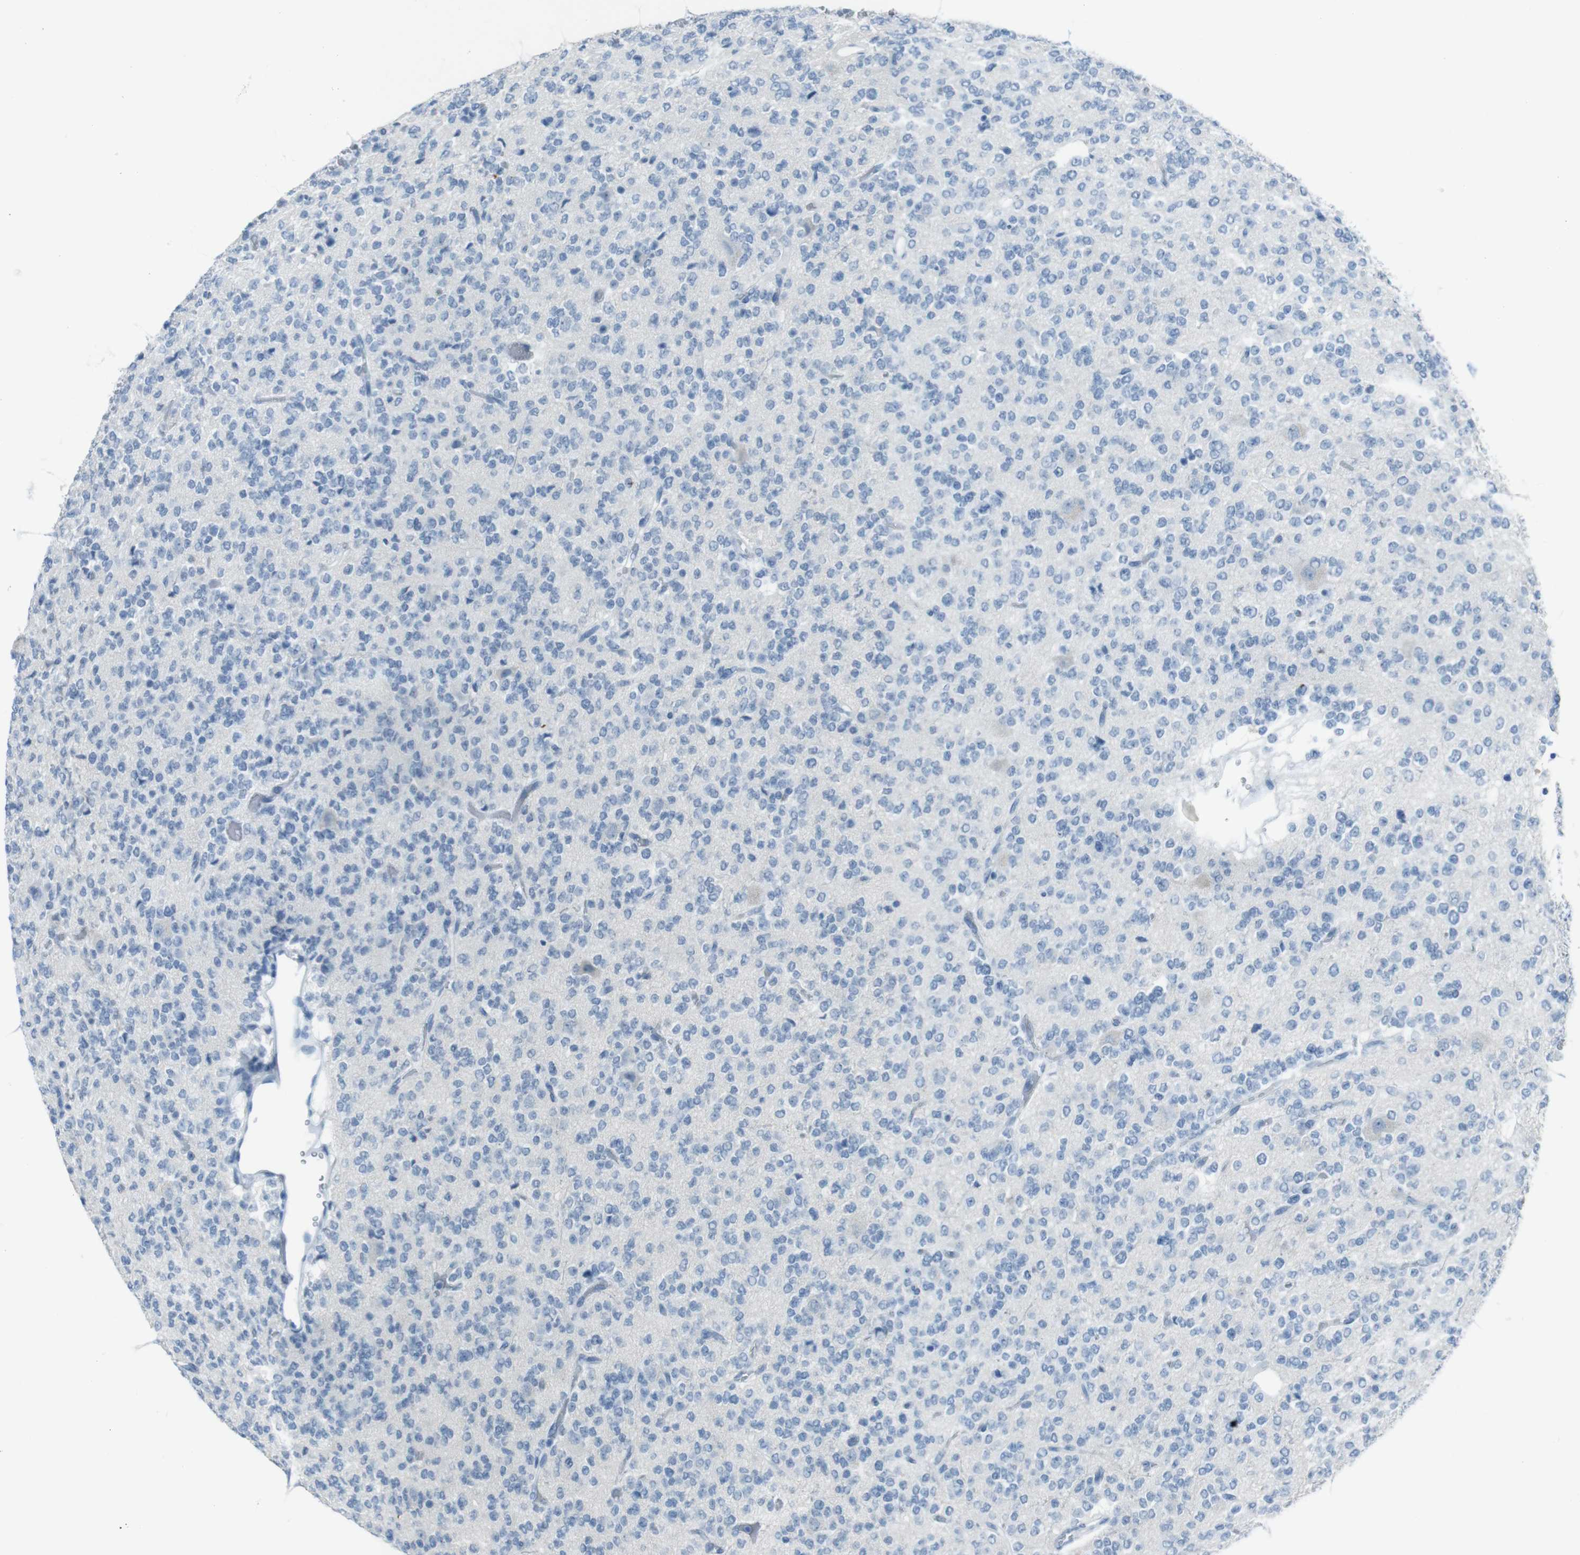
{"staining": {"intensity": "negative", "quantity": "none", "location": "none"}, "tissue": "glioma", "cell_type": "Tumor cells", "image_type": "cancer", "snomed": [{"axis": "morphology", "description": "Glioma, malignant, Low grade"}, {"axis": "topography", "description": "Brain"}], "caption": "Malignant glioma (low-grade) was stained to show a protein in brown. There is no significant positivity in tumor cells.", "gene": "TMEM207", "patient": {"sex": "male", "age": 38}}